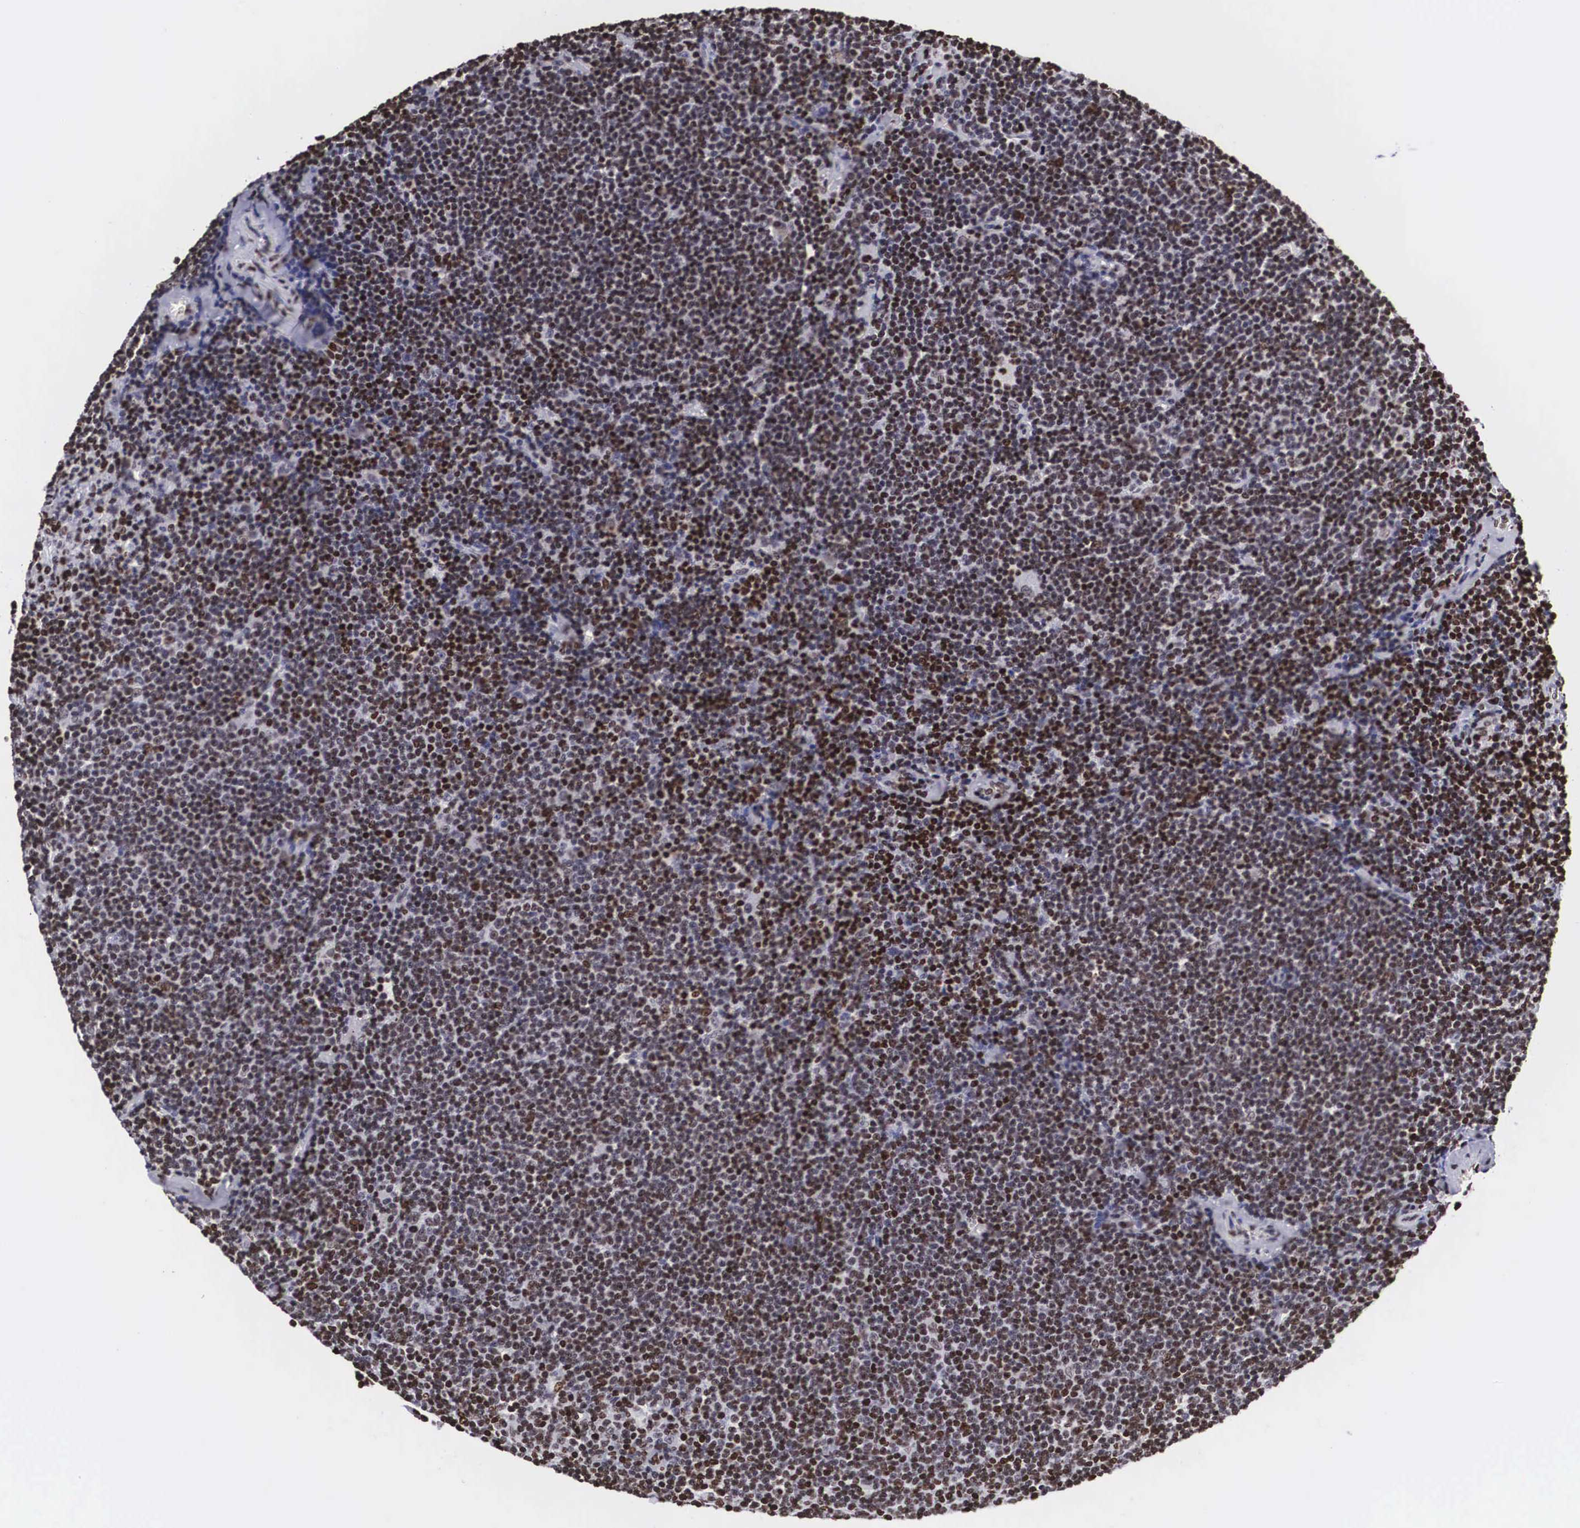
{"staining": {"intensity": "strong", "quantity": ">75%", "location": "nuclear"}, "tissue": "lymphoma", "cell_type": "Tumor cells", "image_type": "cancer", "snomed": [{"axis": "morphology", "description": "Malignant lymphoma, non-Hodgkin's type, Low grade"}, {"axis": "topography", "description": "Lymph node"}], "caption": "Immunohistochemistry (IHC) staining of malignant lymphoma, non-Hodgkin's type (low-grade), which exhibits high levels of strong nuclear positivity in about >75% of tumor cells indicating strong nuclear protein staining. The staining was performed using DAB (3,3'-diaminobenzidine) (brown) for protein detection and nuclei were counterstained in hematoxylin (blue).", "gene": "MECP2", "patient": {"sex": "male", "age": 65}}